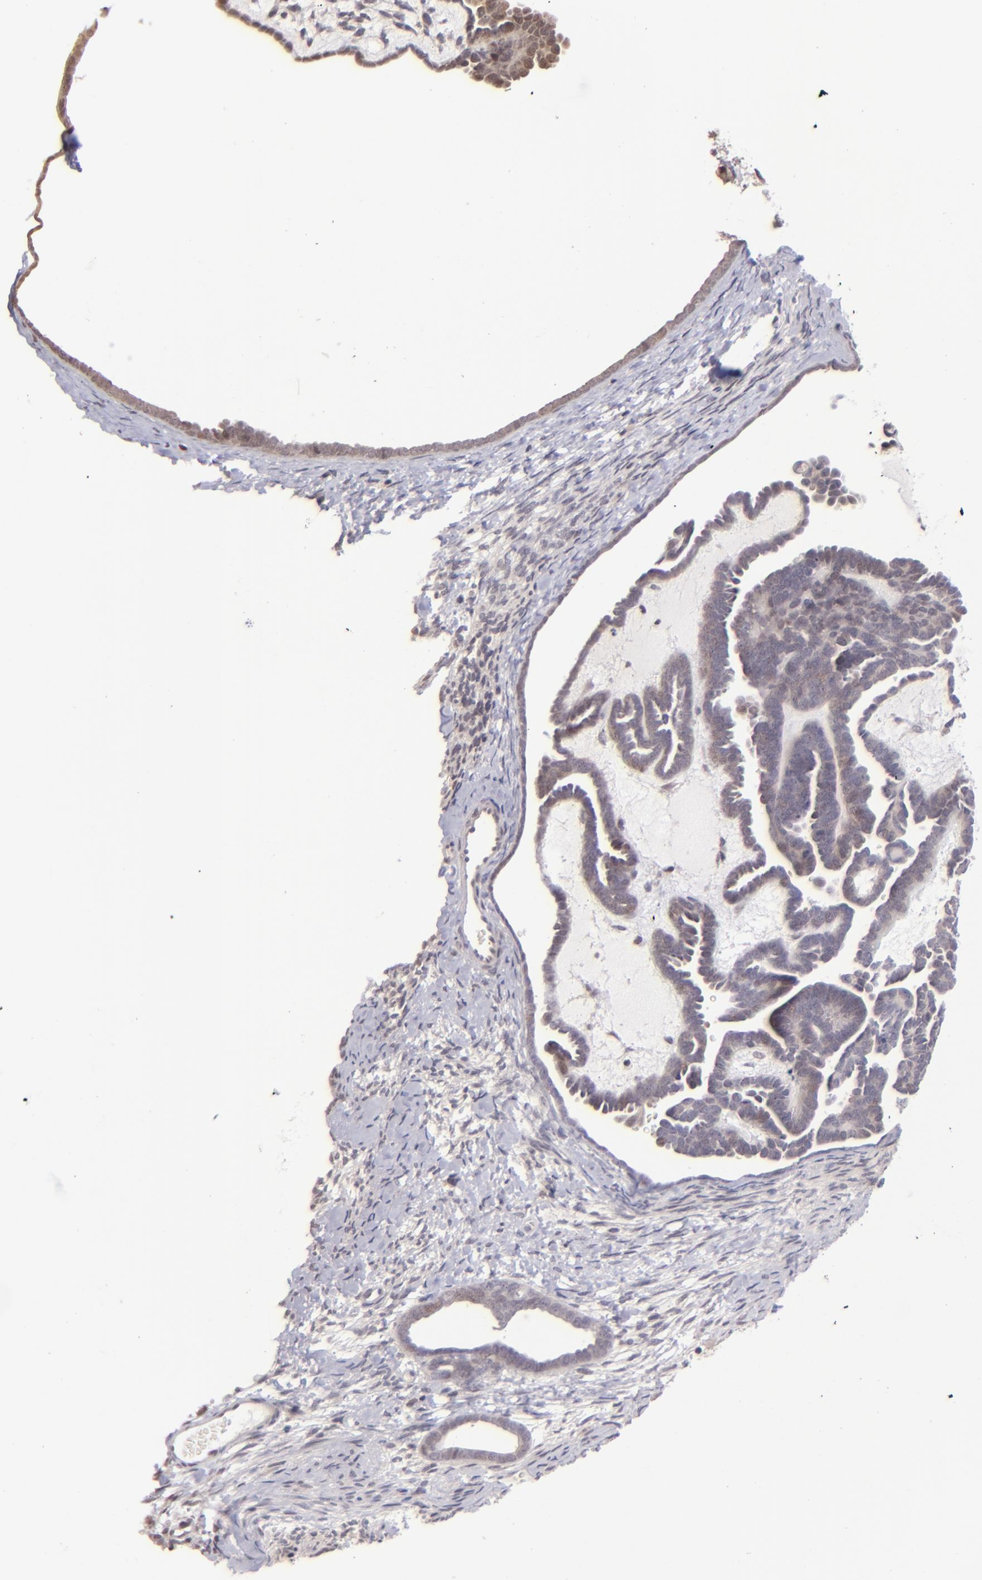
{"staining": {"intensity": "weak", "quantity": "<25%", "location": "nuclear"}, "tissue": "endometrial cancer", "cell_type": "Tumor cells", "image_type": "cancer", "snomed": [{"axis": "morphology", "description": "Neoplasm, malignant, NOS"}, {"axis": "topography", "description": "Endometrium"}], "caption": "DAB (3,3'-diaminobenzidine) immunohistochemical staining of endometrial malignant neoplasm exhibits no significant expression in tumor cells. Nuclei are stained in blue.", "gene": "RARB", "patient": {"sex": "female", "age": 74}}